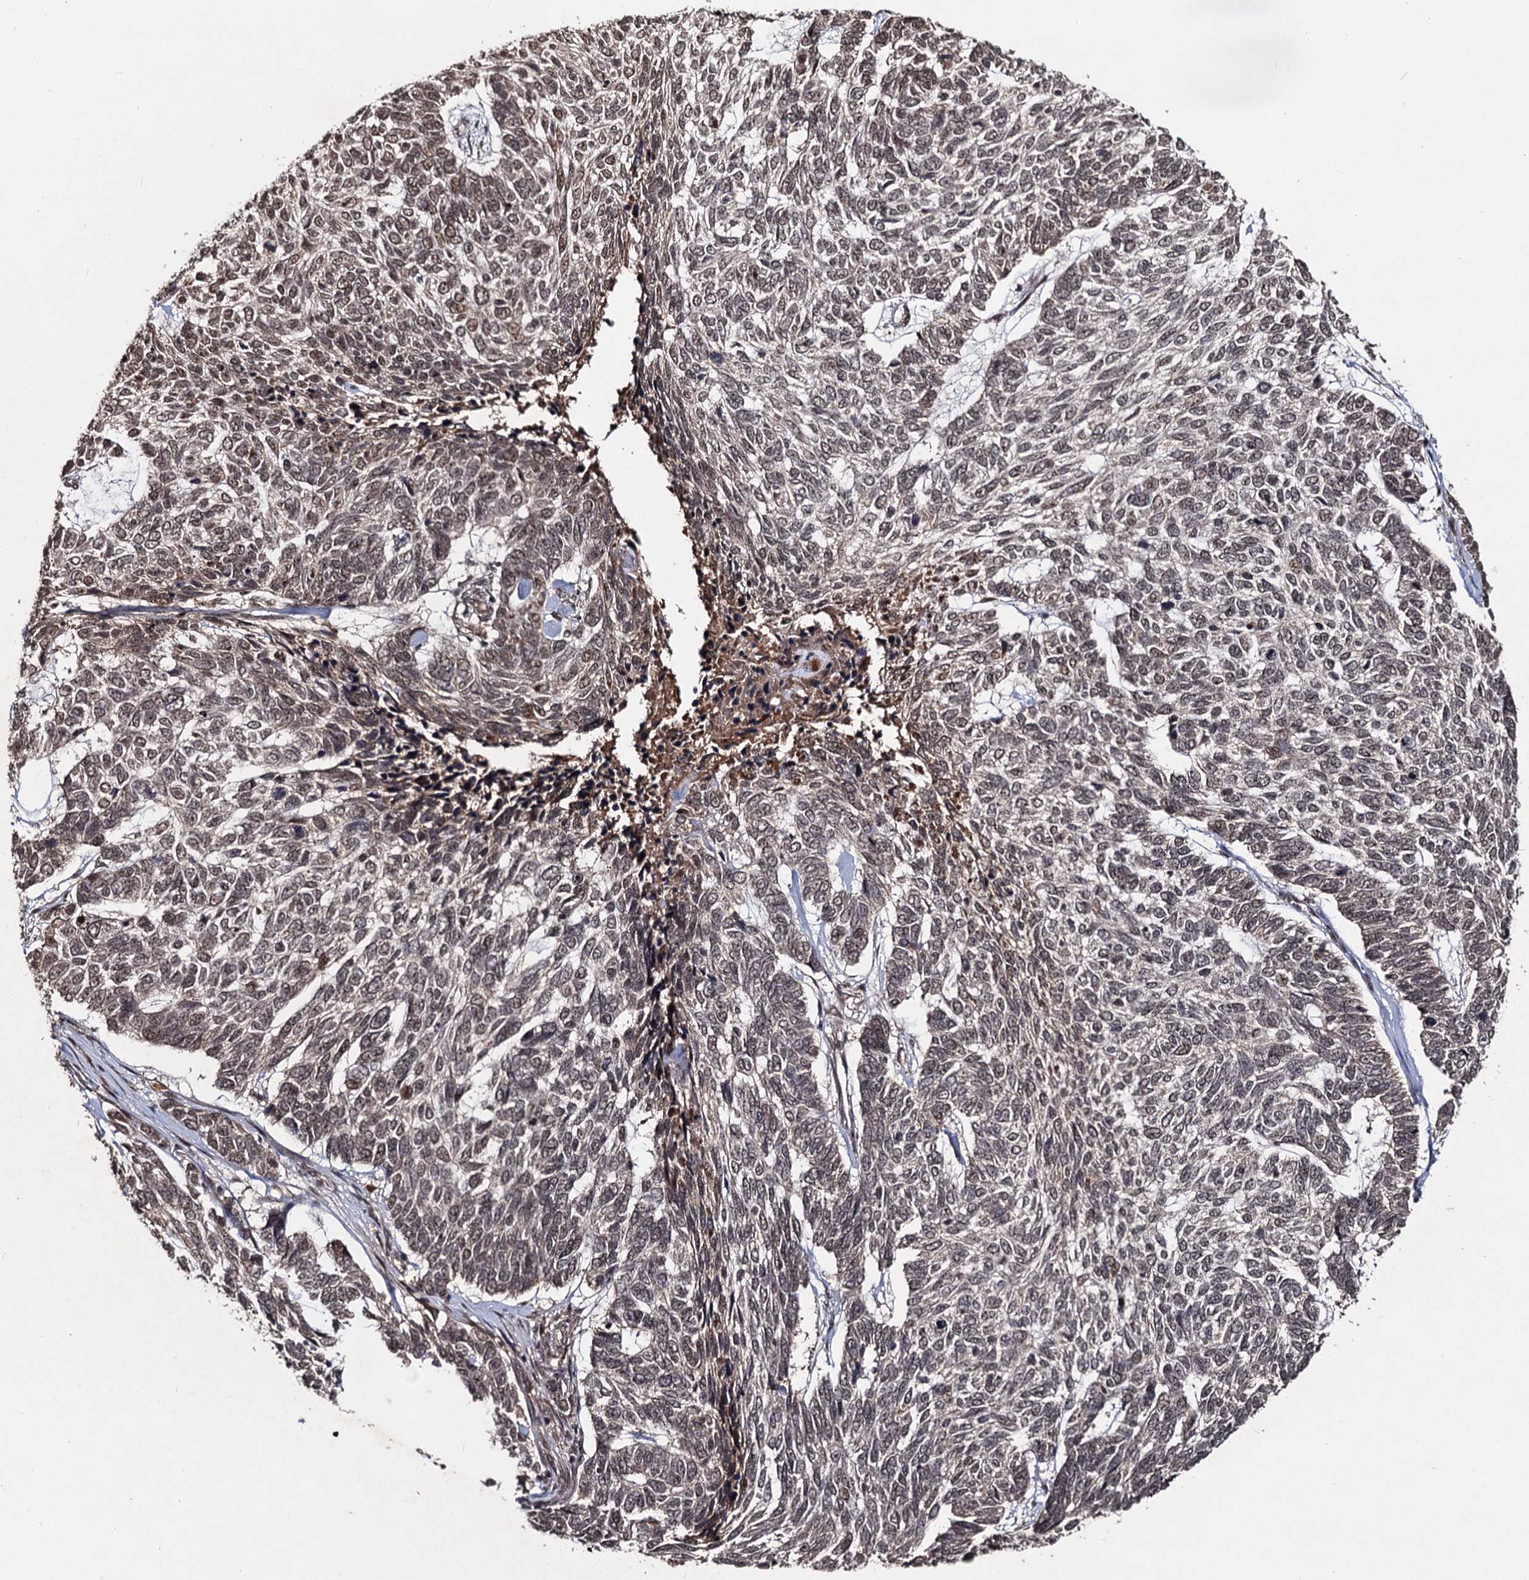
{"staining": {"intensity": "weak", "quantity": "<25%", "location": "nuclear"}, "tissue": "skin cancer", "cell_type": "Tumor cells", "image_type": "cancer", "snomed": [{"axis": "morphology", "description": "Basal cell carcinoma"}, {"axis": "topography", "description": "Skin"}], "caption": "Human skin cancer stained for a protein using IHC demonstrates no staining in tumor cells.", "gene": "SFSWAP", "patient": {"sex": "female", "age": 65}}